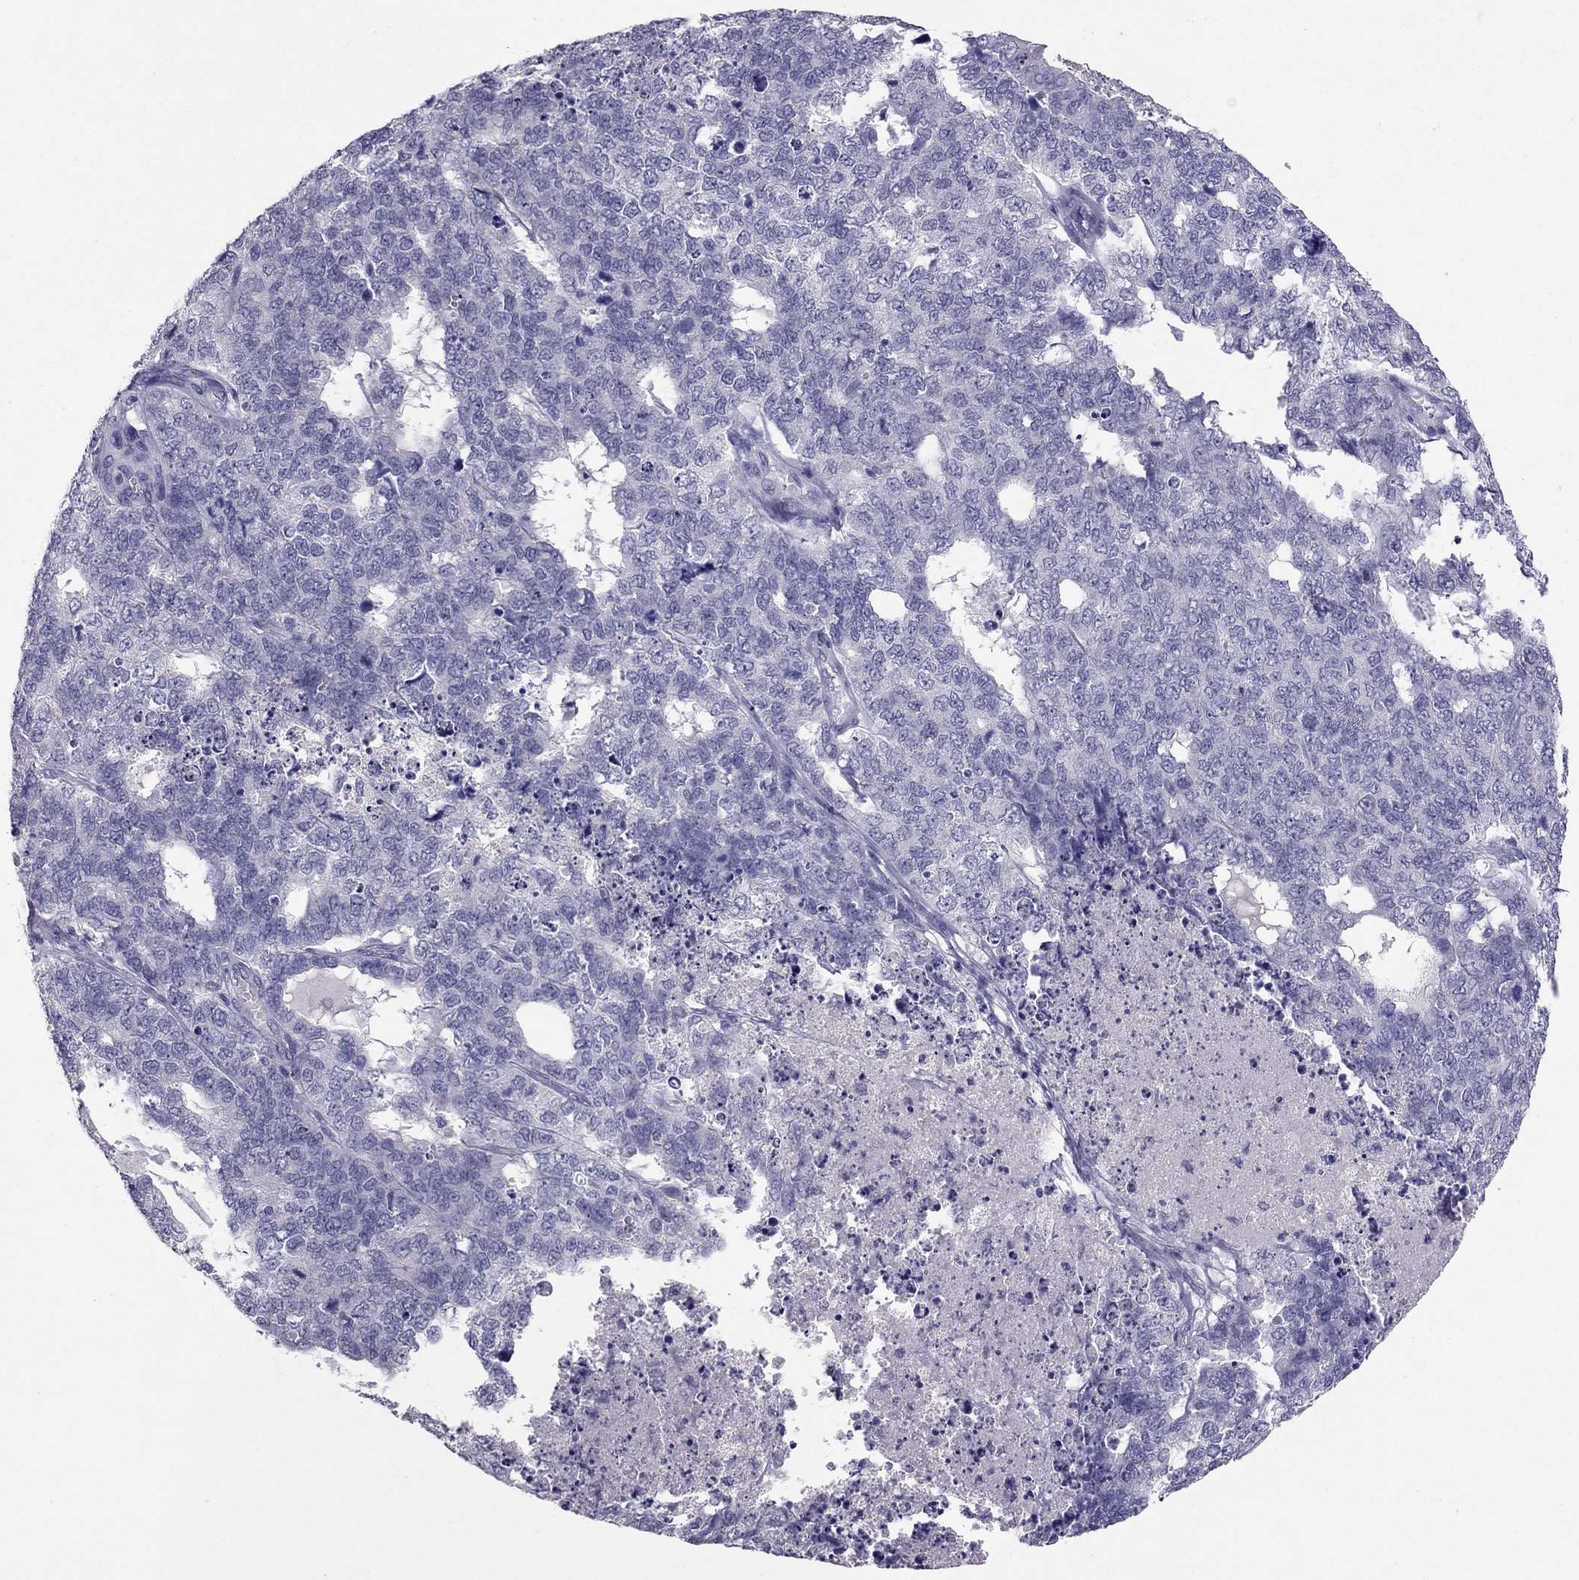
{"staining": {"intensity": "negative", "quantity": "none", "location": "none"}, "tissue": "cervical cancer", "cell_type": "Tumor cells", "image_type": "cancer", "snomed": [{"axis": "morphology", "description": "Squamous cell carcinoma, NOS"}, {"axis": "topography", "description": "Cervix"}], "caption": "A high-resolution histopathology image shows immunohistochemistry (IHC) staining of cervical squamous cell carcinoma, which shows no significant positivity in tumor cells.", "gene": "RHO", "patient": {"sex": "female", "age": 63}}